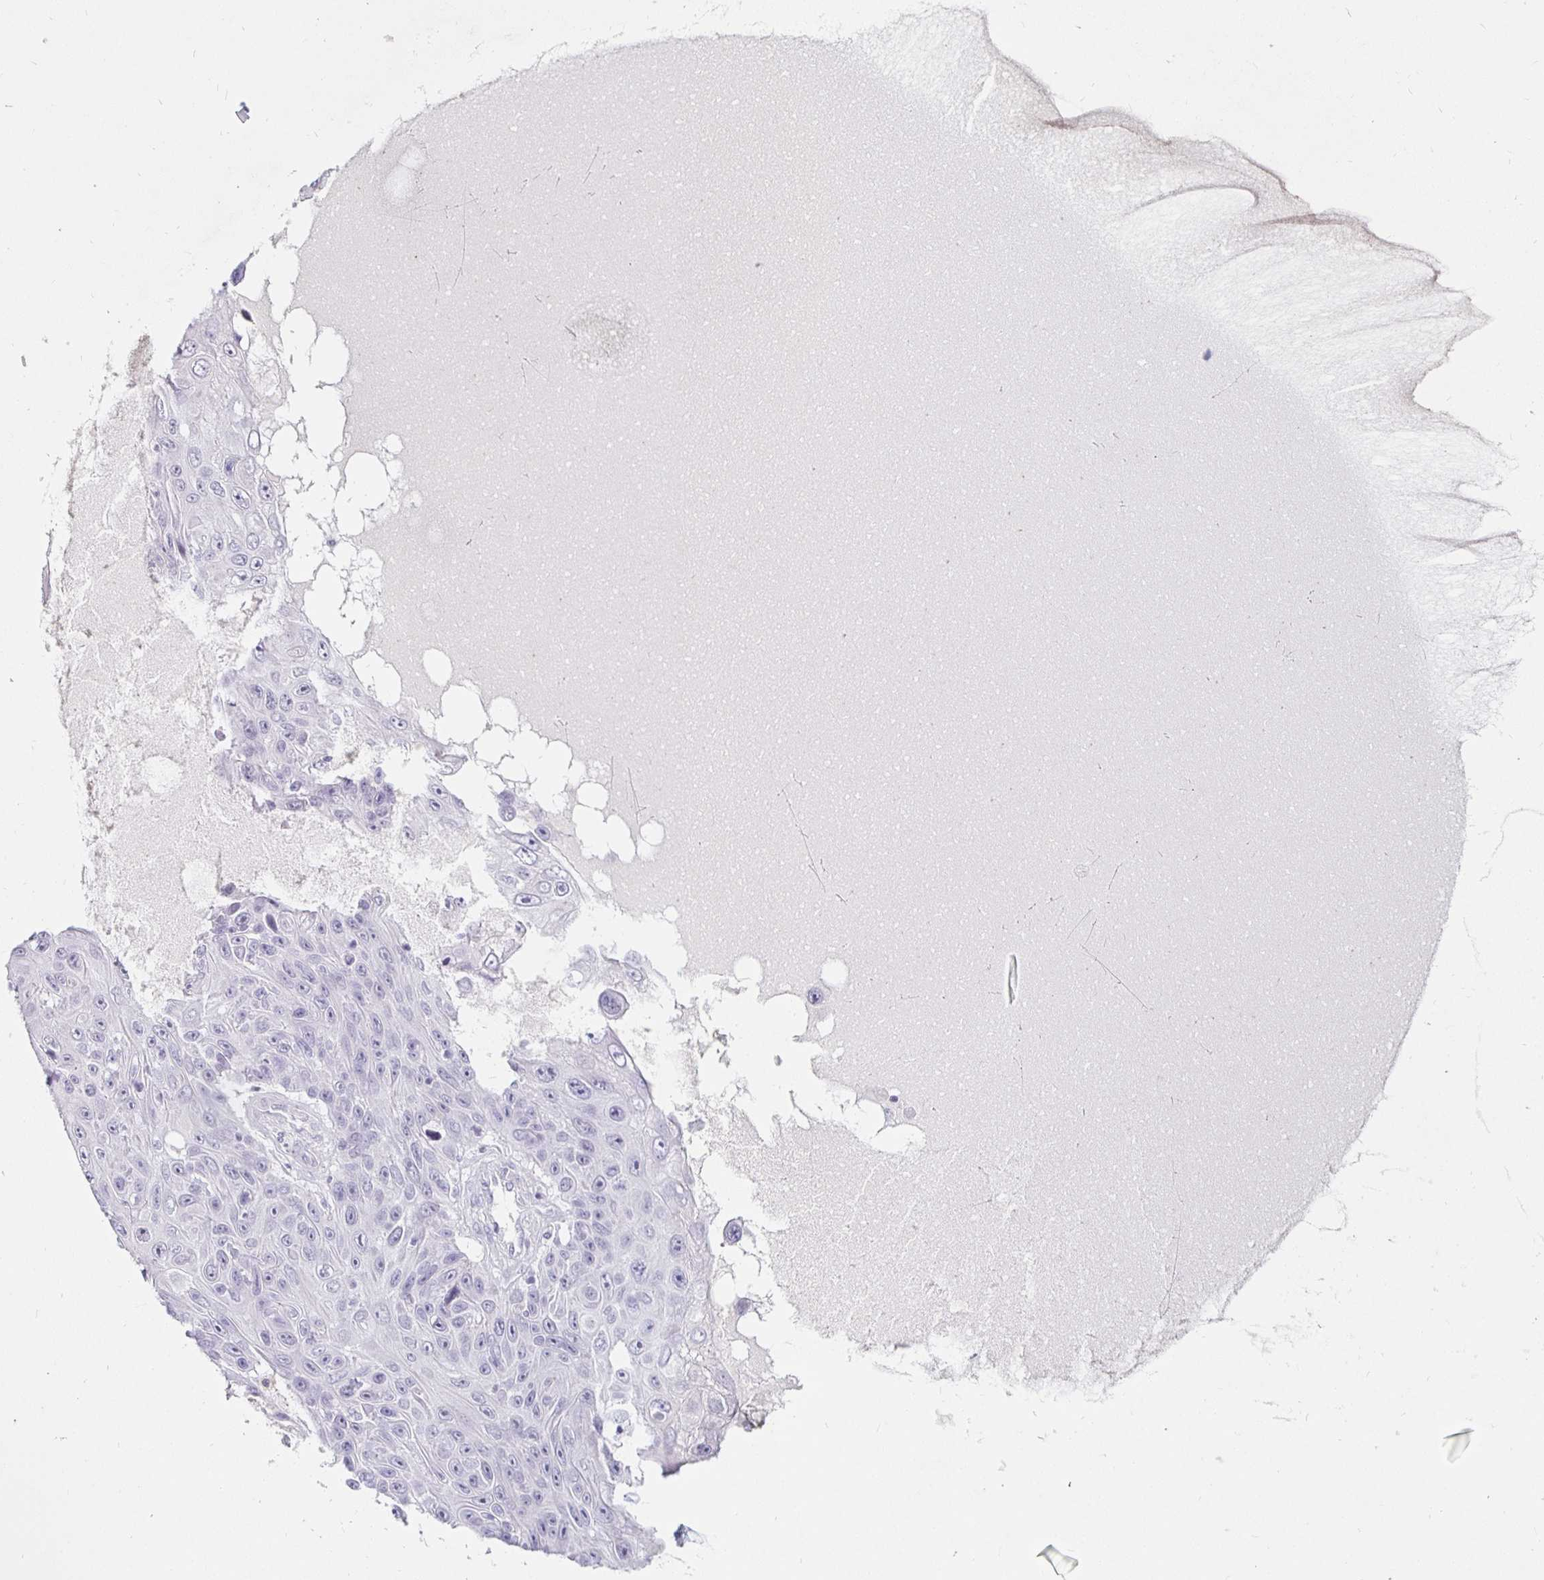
{"staining": {"intensity": "negative", "quantity": "none", "location": "none"}, "tissue": "skin cancer", "cell_type": "Tumor cells", "image_type": "cancer", "snomed": [{"axis": "morphology", "description": "Squamous cell carcinoma, NOS"}, {"axis": "topography", "description": "Skin"}], "caption": "This is an IHC micrograph of human skin cancer. There is no staining in tumor cells.", "gene": "KCNQ2", "patient": {"sex": "male", "age": 82}}